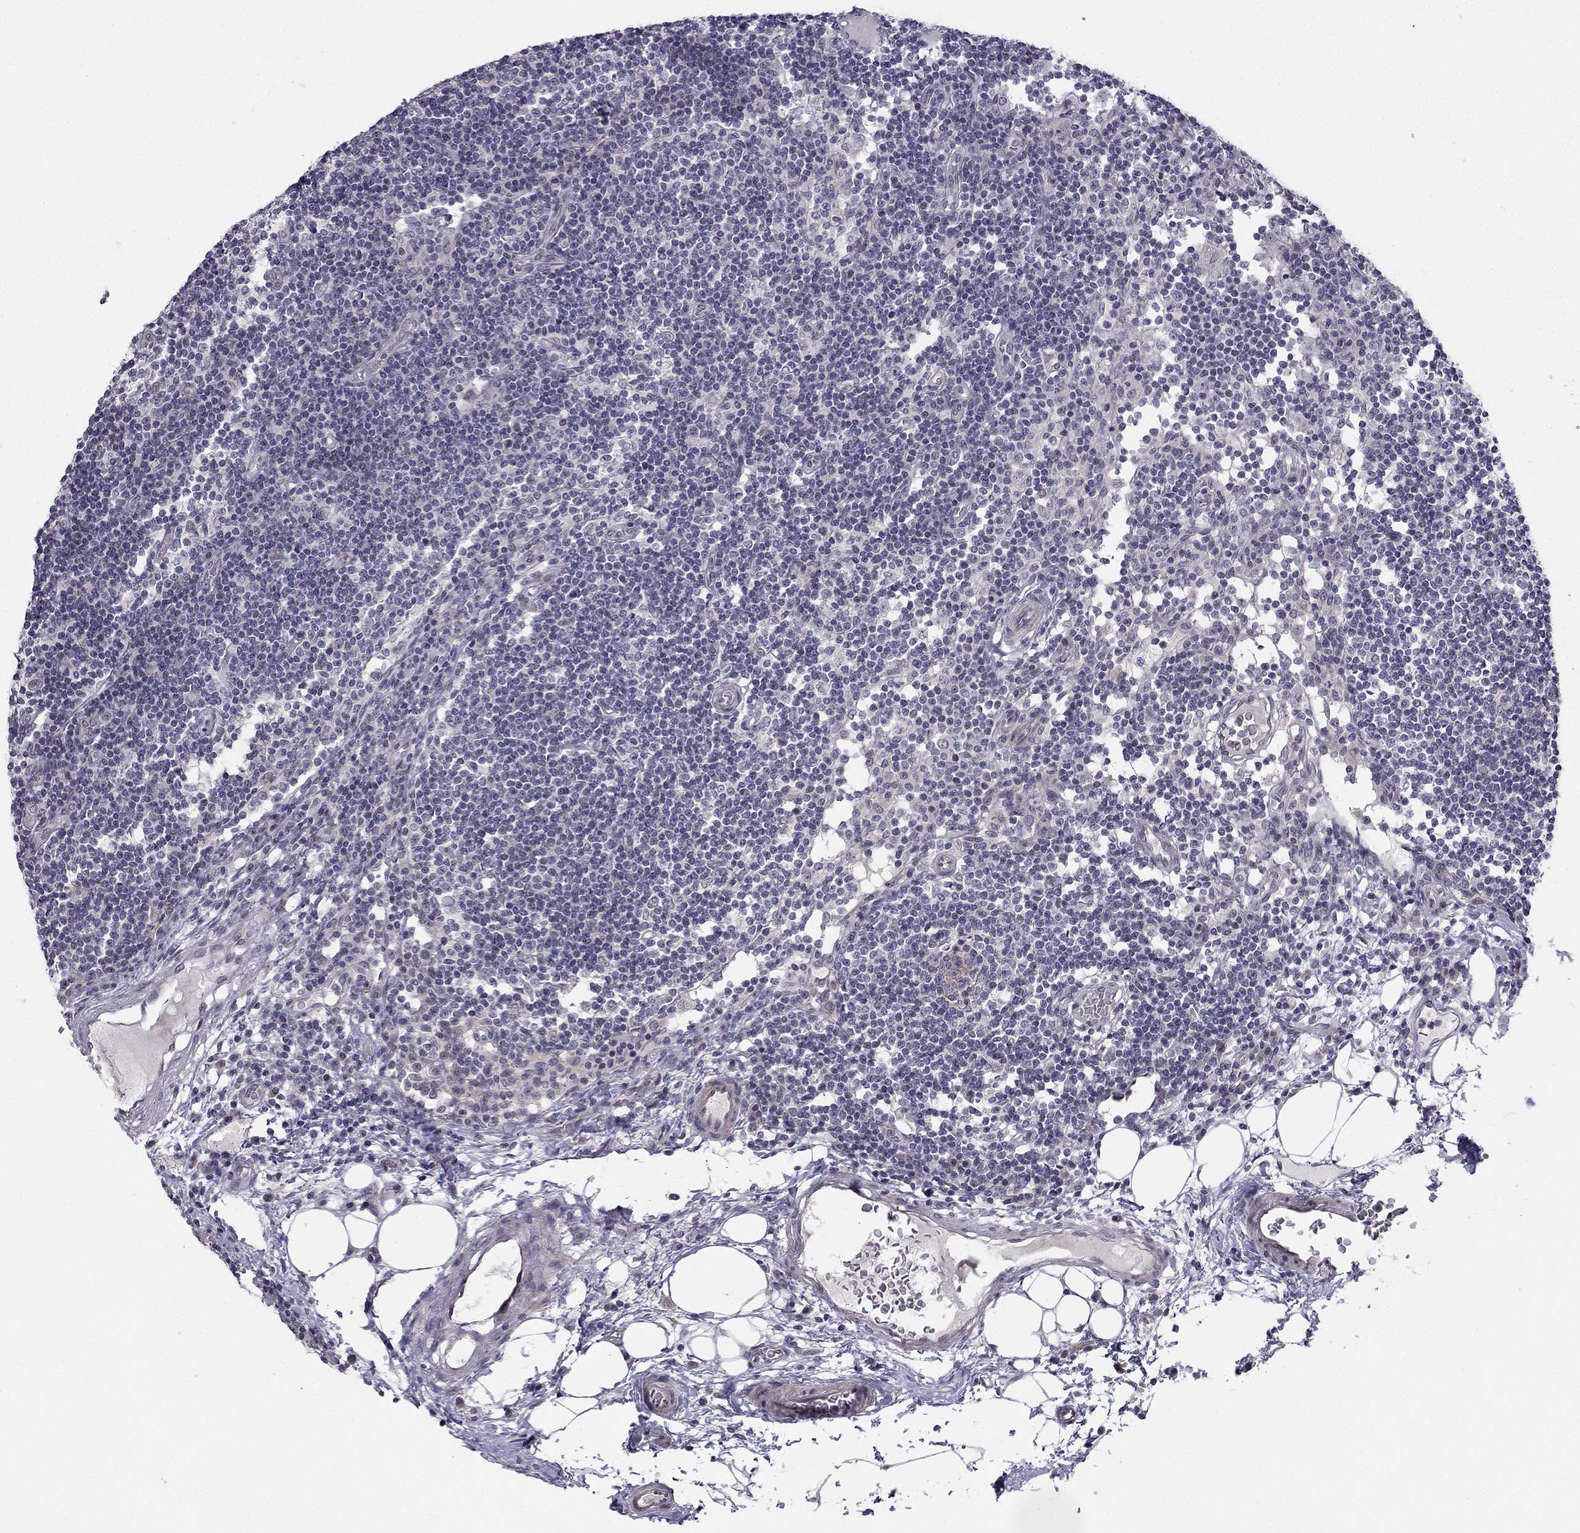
{"staining": {"intensity": "negative", "quantity": "none", "location": "none"}, "tissue": "lymph node", "cell_type": "Germinal center cells", "image_type": "normal", "snomed": [{"axis": "morphology", "description": "Normal tissue, NOS"}, {"axis": "topography", "description": "Lymph node"}], "caption": "Immunohistochemistry of benign human lymph node demonstrates no expression in germinal center cells.", "gene": "CHST8", "patient": {"sex": "female", "age": 72}}